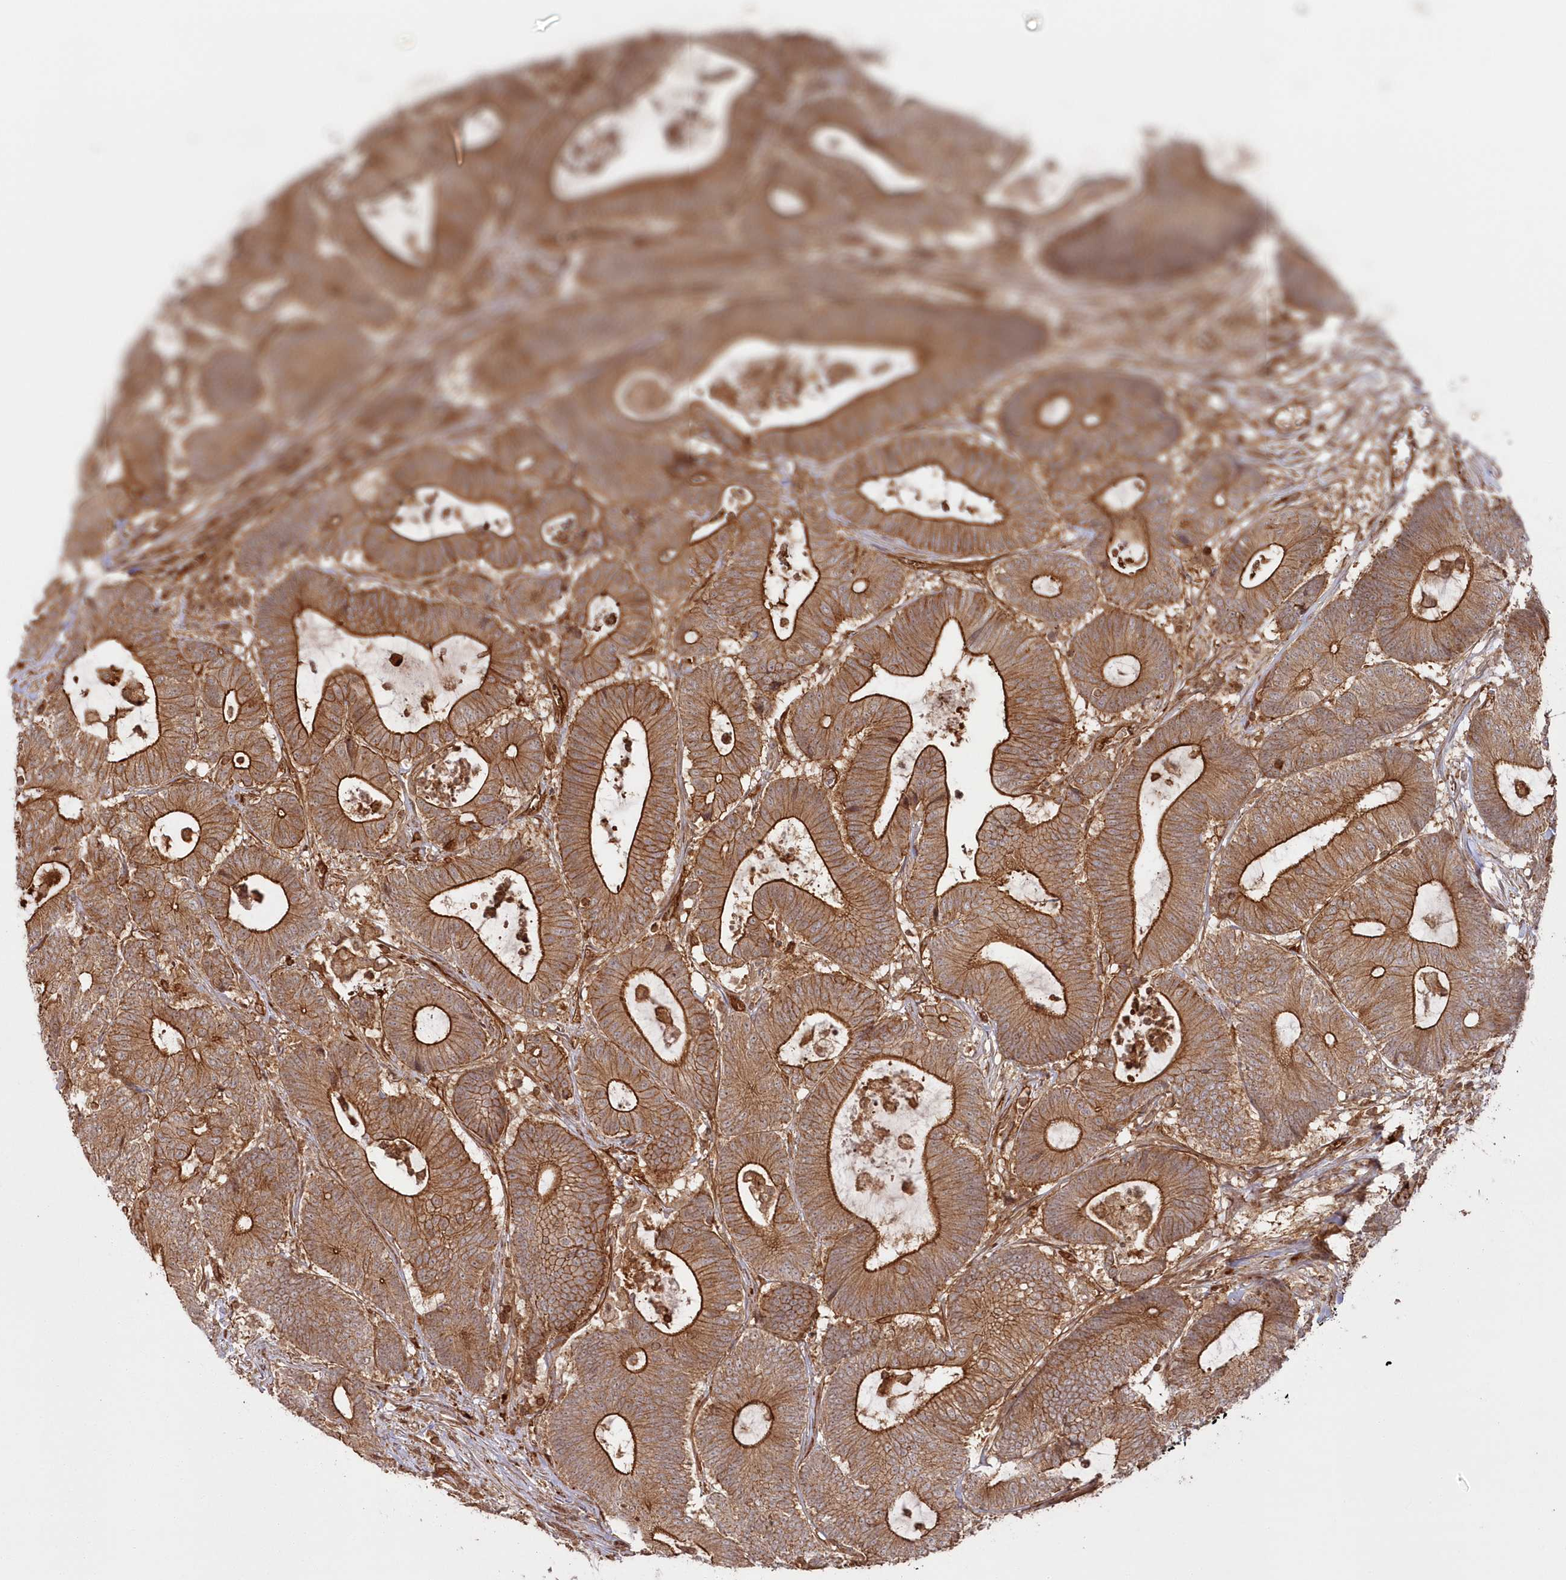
{"staining": {"intensity": "strong", "quantity": ">75%", "location": "cytoplasmic/membranous"}, "tissue": "colorectal cancer", "cell_type": "Tumor cells", "image_type": "cancer", "snomed": [{"axis": "morphology", "description": "Adenocarcinoma, NOS"}, {"axis": "topography", "description": "Colon"}], "caption": "A high amount of strong cytoplasmic/membranous expression is identified in approximately >75% of tumor cells in colorectal adenocarcinoma tissue.", "gene": "RGCC", "patient": {"sex": "female", "age": 84}}